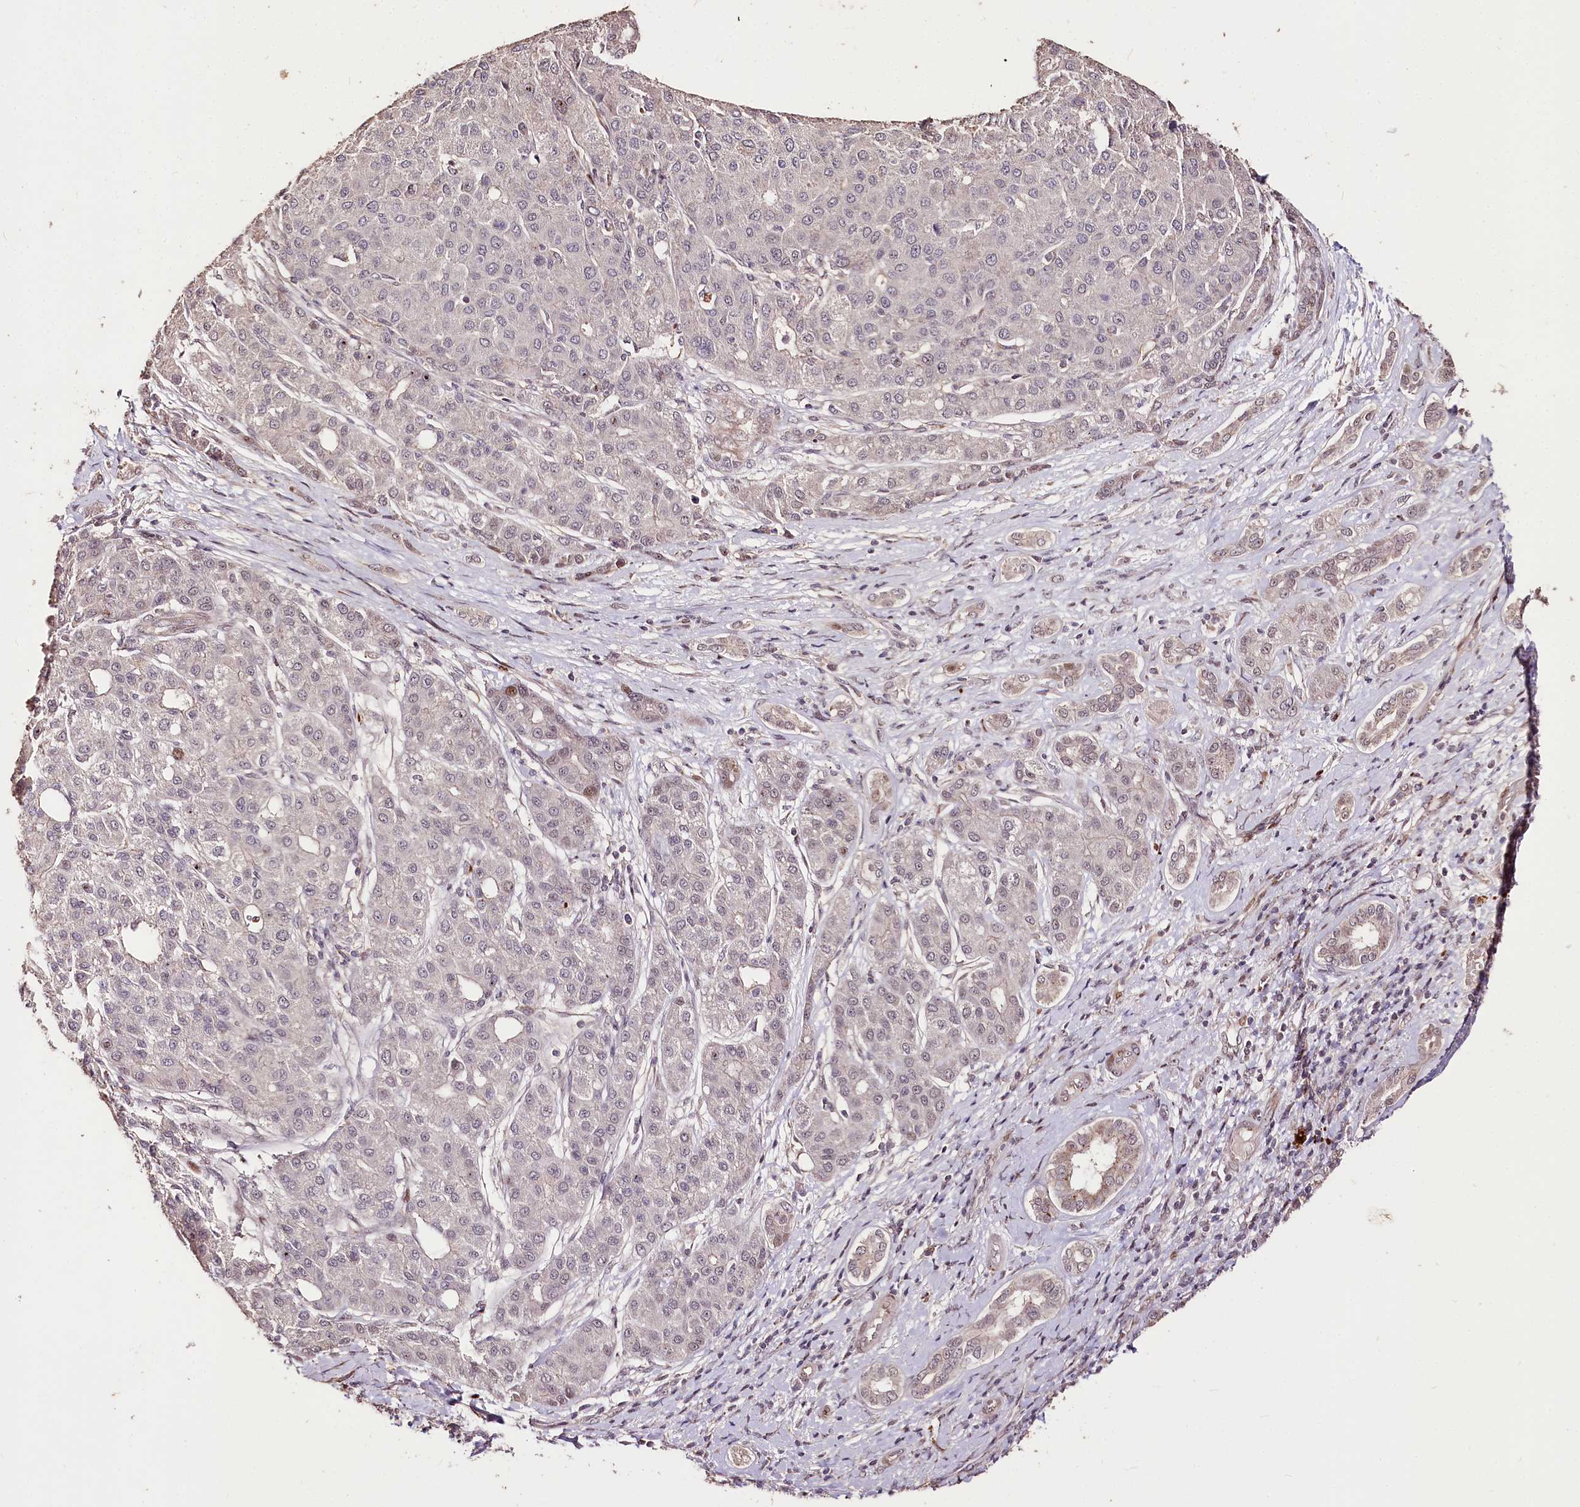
{"staining": {"intensity": "weak", "quantity": "<25%", "location": "nuclear"}, "tissue": "liver cancer", "cell_type": "Tumor cells", "image_type": "cancer", "snomed": [{"axis": "morphology", "description": "Carcinoma, Hepatocellular, NOS"}, {"axis": "topography", "description": "Liver"}], "caption": "Immunohistochemistry (IHC) of liver cancer shows no expression in tumor cells.", "gene": "CARD19", "patient": {"sex": "male", "age": 65}}